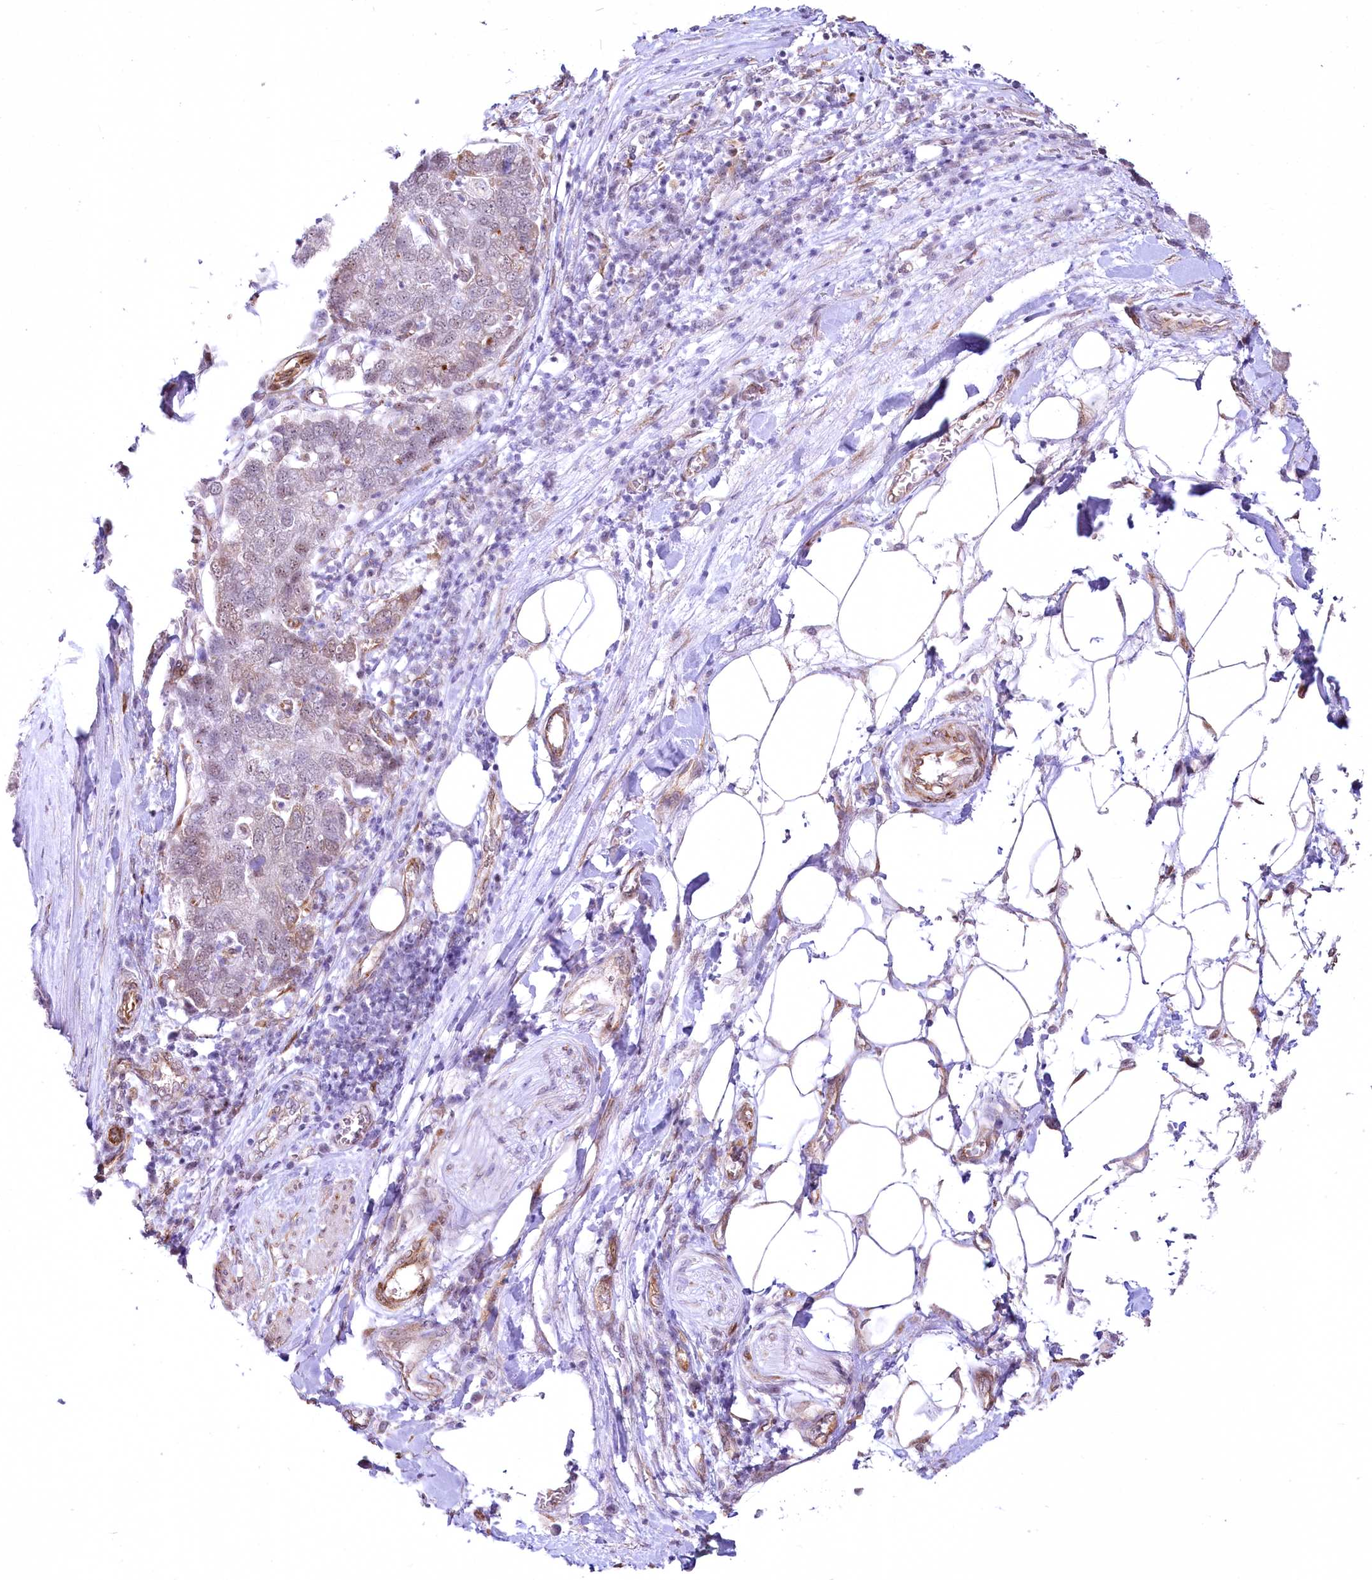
{"staining": {"intensity": "weak", "quantity": "25%-75%", "location": "nuclear"}, "tissue": "pancreatic cancer", "cell_type": "Tumor cells", "image_type": "cancer", "snomed": [{"axis": "morphology", "description": "Adenocarcinoma, NOS"}, {"axis": "topography", "description": "Pancreas"}], "caption": "Pancreatic cancer stained for a protein reveals weak nuclear positivity in tumor cells.", "gene": "YBX3", "patient": {"sex": "female", "age": 61}}